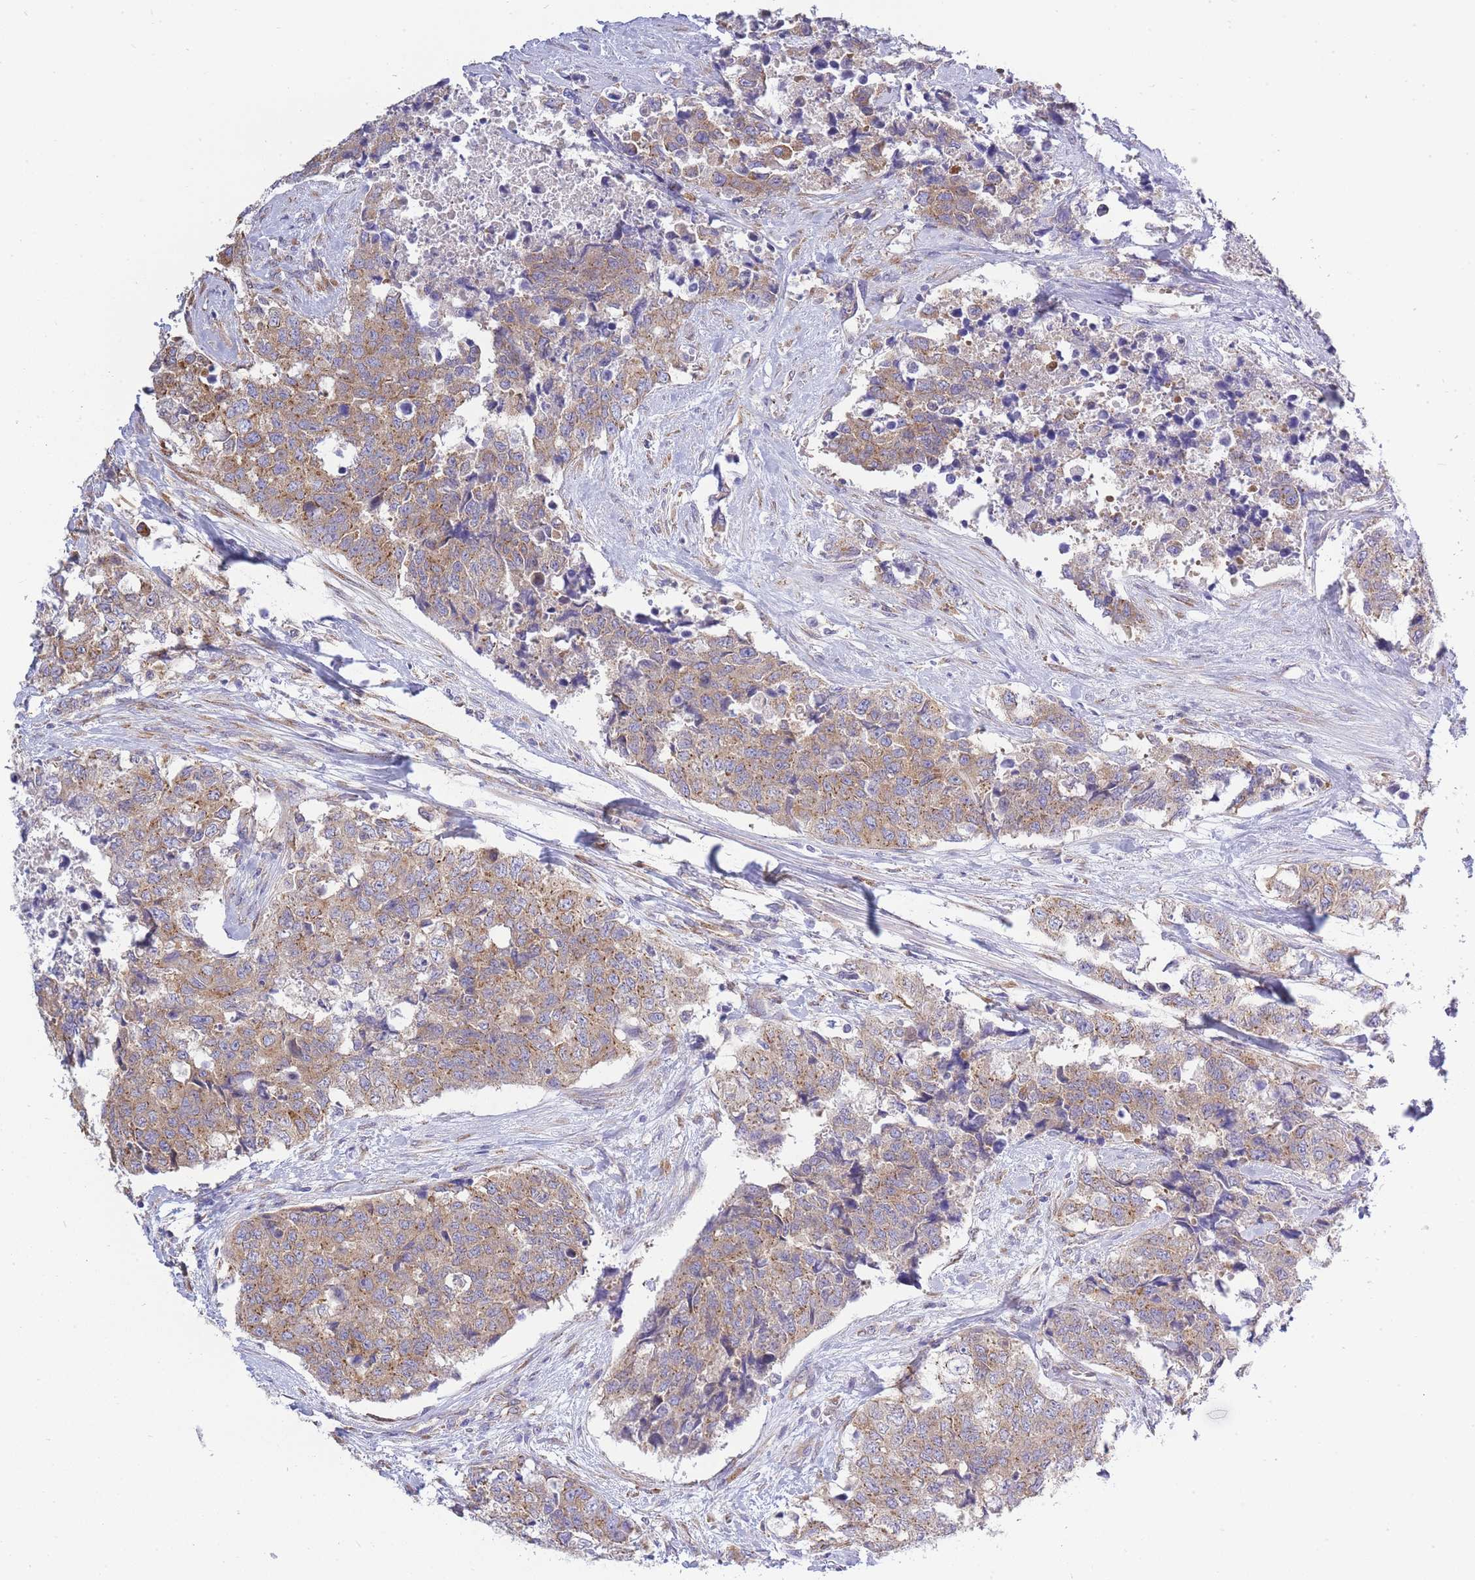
{"staining": {"intensity": "moderate", "quantity": ">75%", "location": "cytoplasmic/membranous"}, "tissue": "urothelial cancer", "cell_type": "Tumor cells", "image_type": "cancer", "snomed": [{"axis": "morphology", "description": "Urothelial carcinoma, High grade"}, {"axis": "topography", "description": "Urinary bladder"}], "caption": "Protein analysis of high-grade urothelial carcinoma tissue shows moderate cytoplasmic/membranous expression in about >75% of tumor cells.", "gene": "COPG2", "patient": {"sex": "female", "age": 78}}